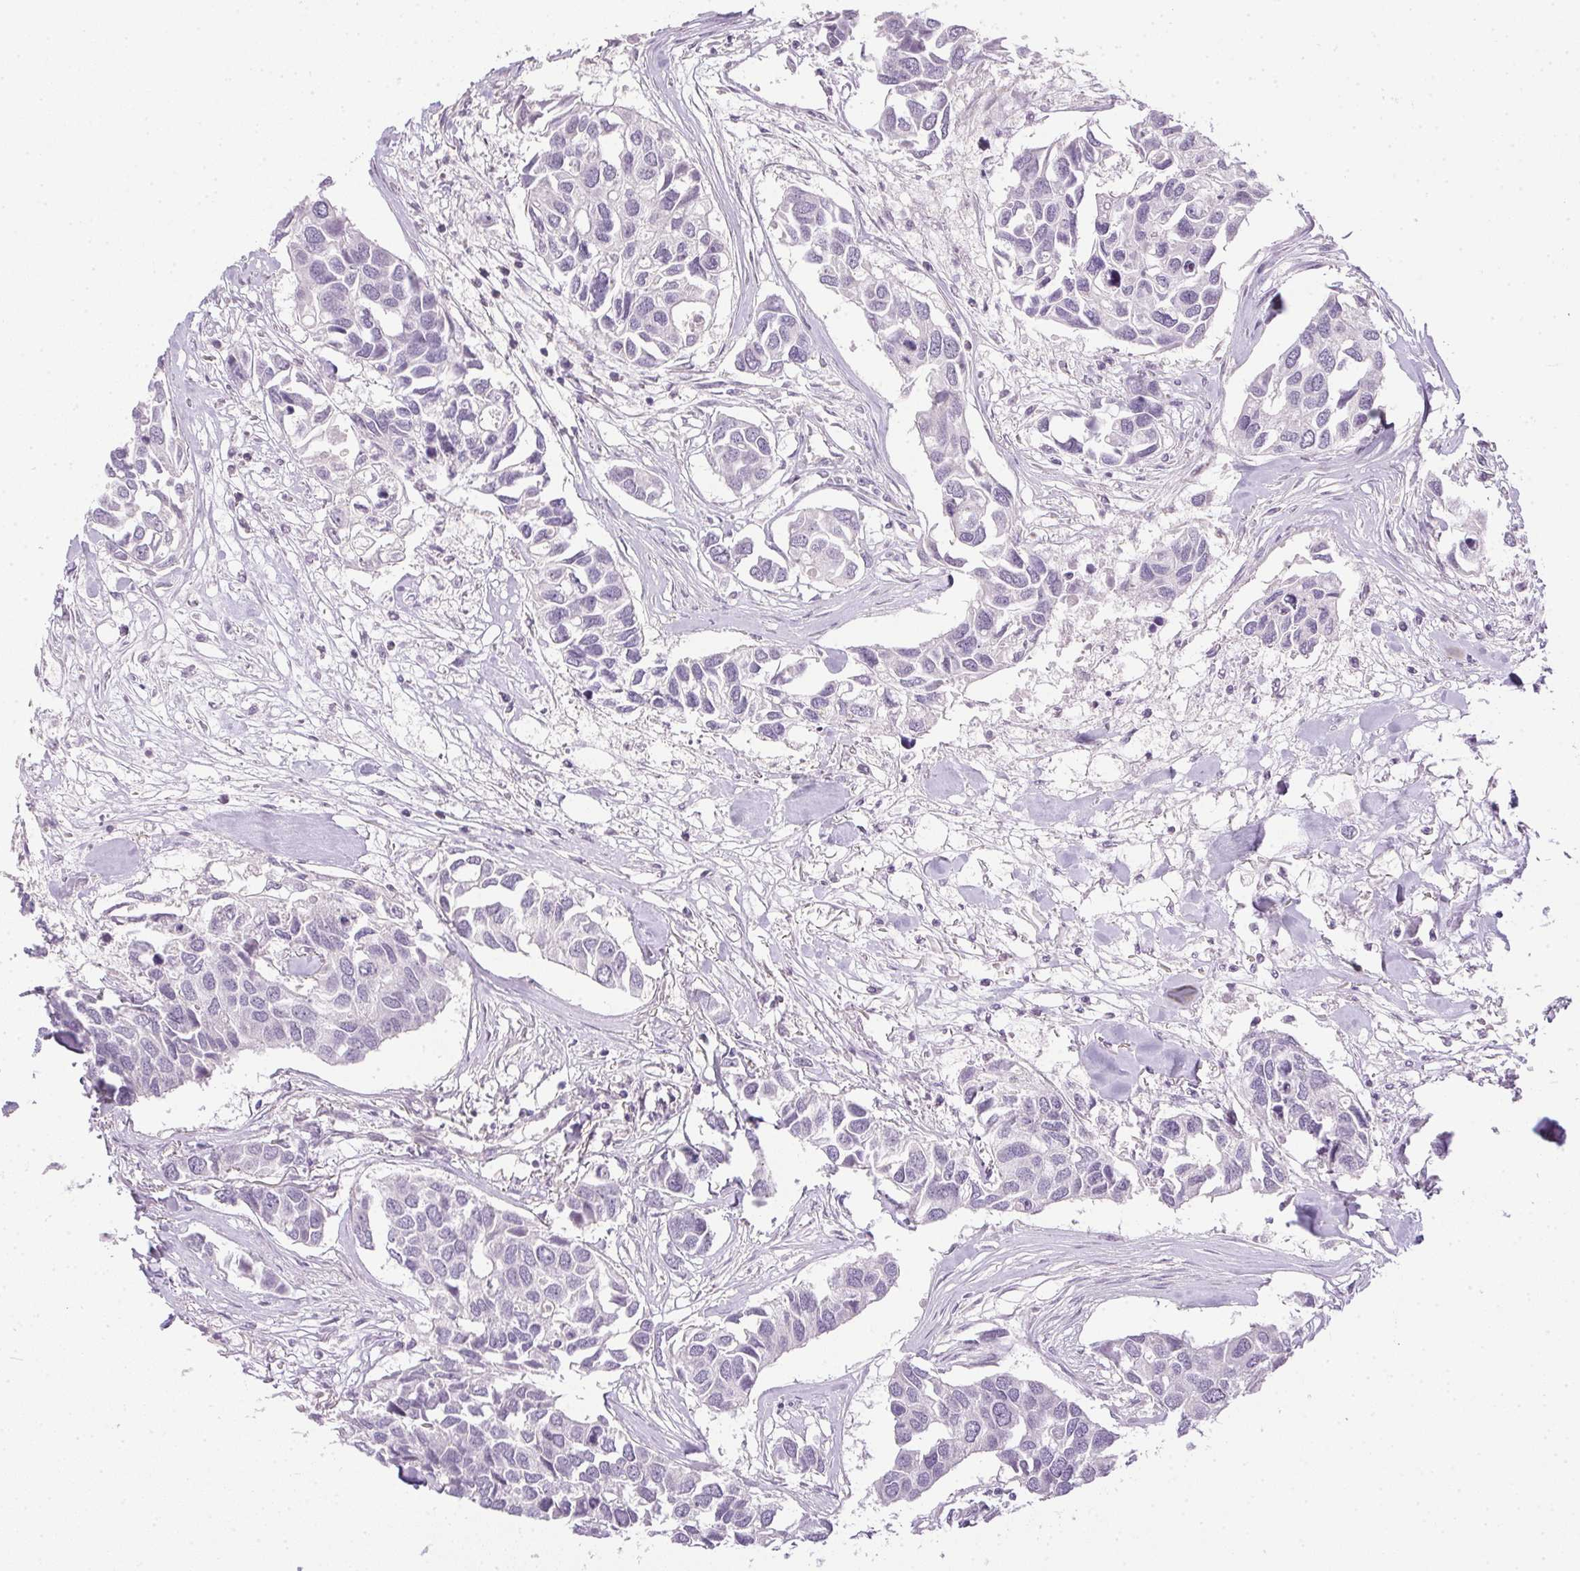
{"staining": {"intensity": "negative", "quantity": "none", "location": "none"}, "tissue": "breast cancer", "cell_type": "Tumor cells", "image_type": "cancer", "snomed": [{"axis": "morphology", "description": "Duct carcinoma"}, {"axis": "topography", "description": "Breast"}], "caption": "An image of breast cancer stained for a protein exhibits no brown staining in tumor cells.", "gene": "PRL", "patient": {"sex": "female", "age": 83}}